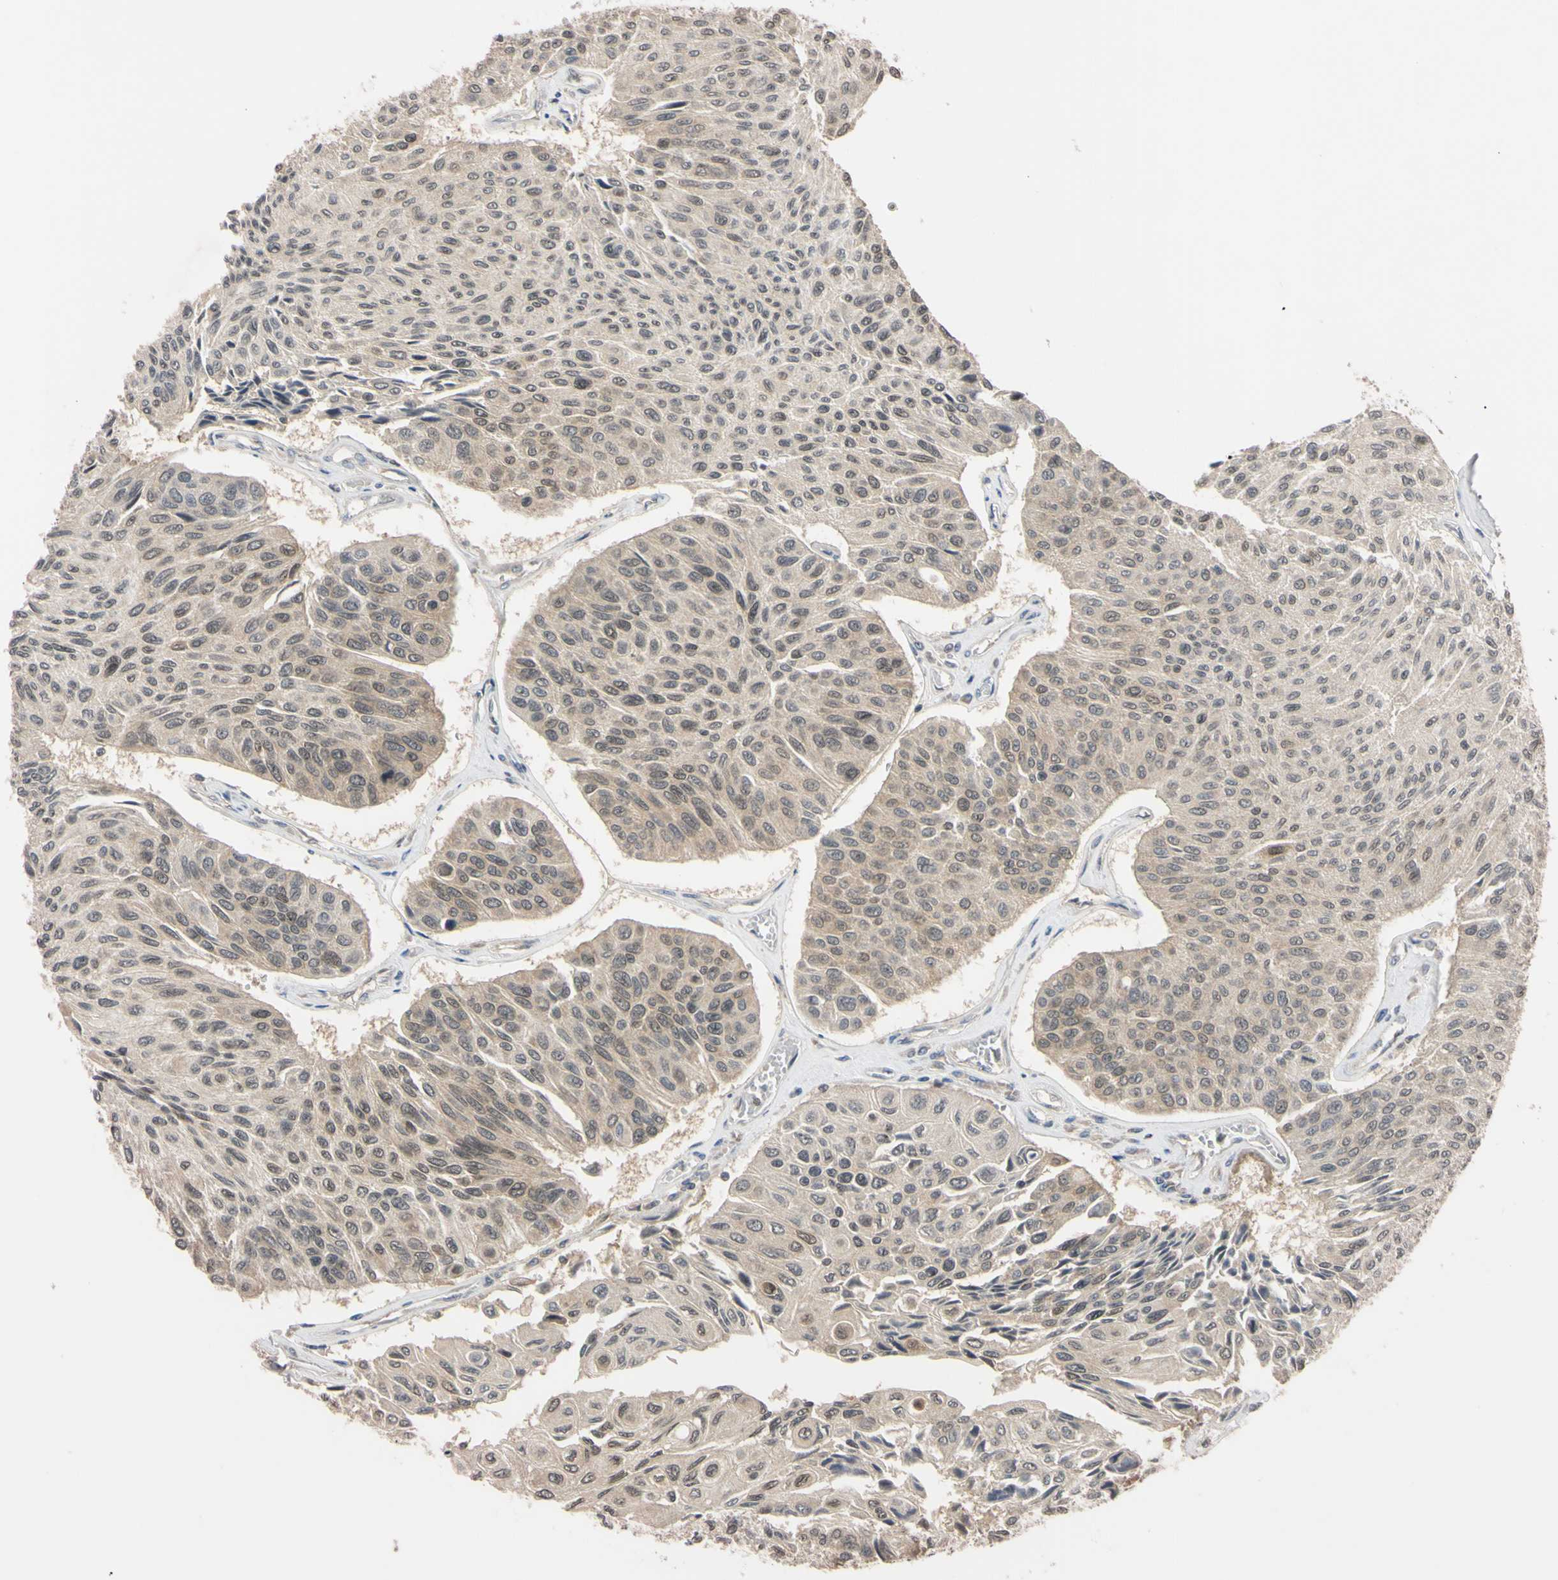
{"staining": {"intensity": "moderate", "quantity": ">75%", "location": "cytoplasmic/membranous,nuclear"}, "tissue": "urothelial cancer", "cell_type": "Tumor cells", "image_type": "cancer", "snomed": [{"axis": "morphology", "description": "Urothelial carcinoma, High grade"}, {"axis": "topography", "description": "Urinary bladder"}], "caption": "Immunohistochemistry (DAB (3,3'-diaminobenzidine)) staining of human urothelial cancer displays moderate cytoplasmic/membranous and nuclear protein positivity in approximately >75% of tumor cells.", "gene": "UBE2I", "patient": {"sex": "male", "age": 66}}